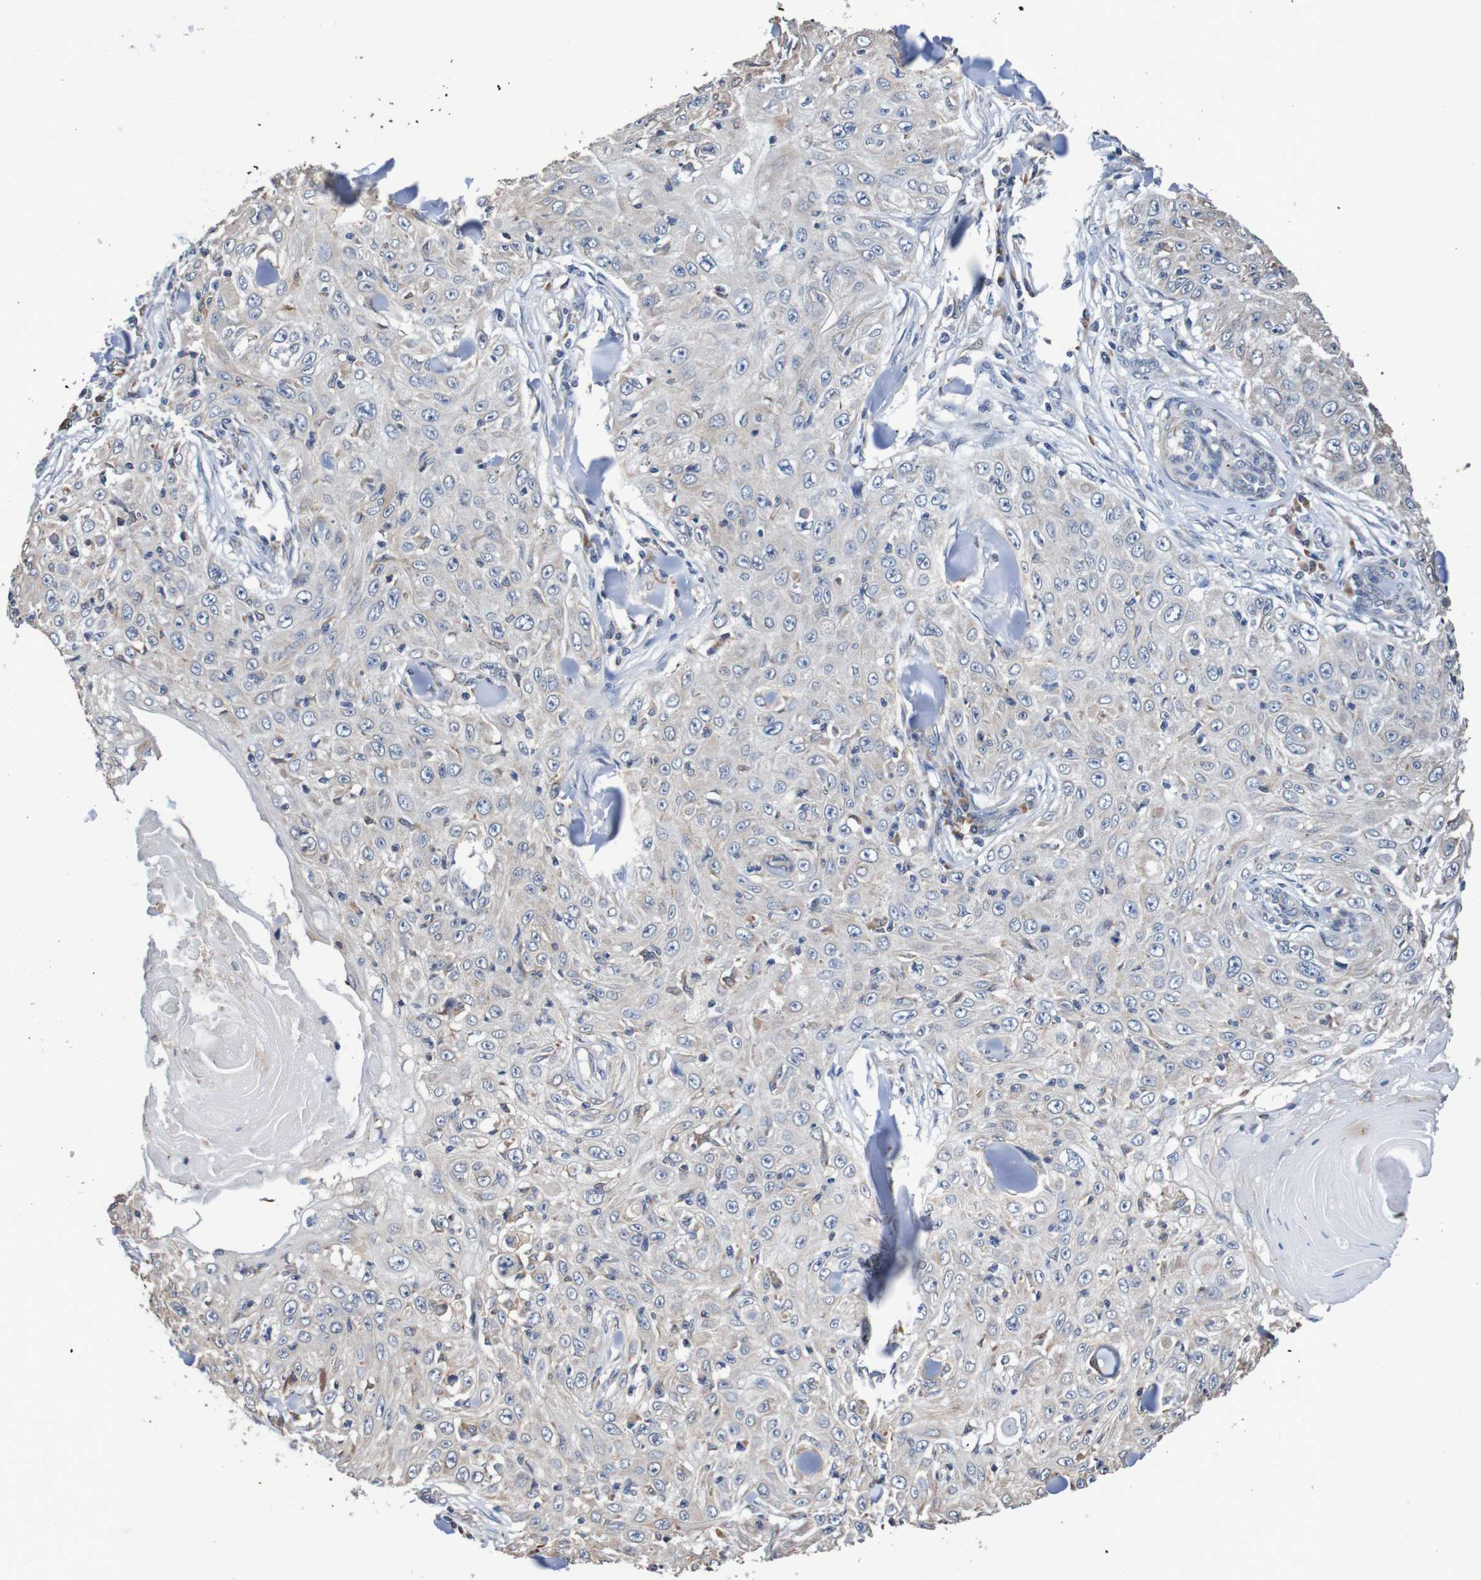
{"staining": {"intensity": "weak", "quantity": "<25%", "location": "cytoplasmic/membranous"}, "tissue": "skin cancer", "cell_type": "Tumor cells", "image_type": "cancer", "snomed": [{"axis": "morphology", "description": "Squamous cell carcinoma, NOS"}, {"axis": "topography", "description": "Skin"}], "caption": "IHC of human skin cancer (squamous cell carcinoma) demonstrates no positivity in tumor cells.", "gene": "FIBP", "patient": {"sex": "male", "age": 86}}